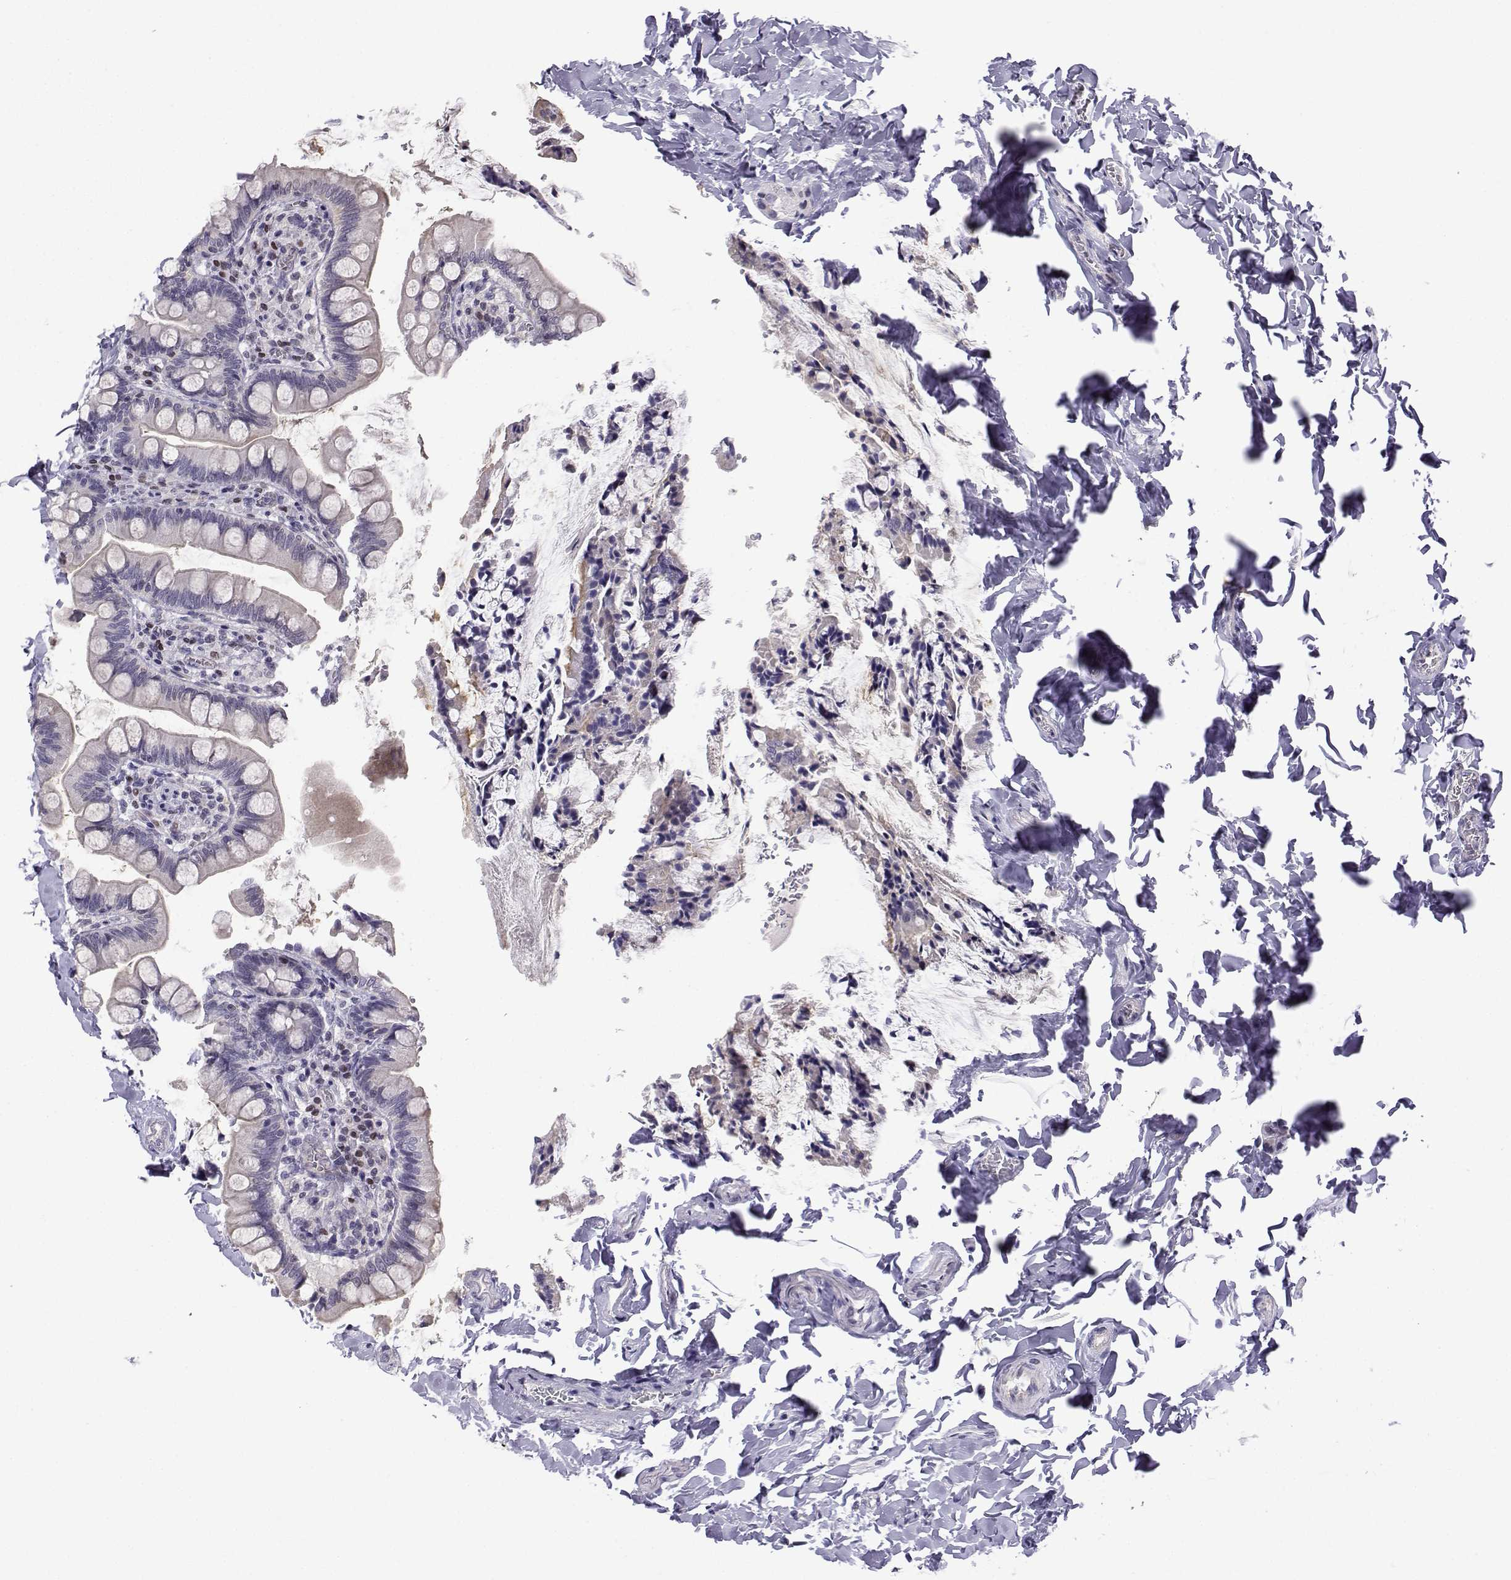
{"staining": {"intensity": "weak", "quantity": "<25%", "location": "nuclear"}, "tissue": "small intestine", "cell_type": "Glandular cells", "image_type": "normal", "snomed": [{"axis": "morphology", "description": "Normal tissue, NOS"}, {"axis": "topography", "description": "Small intestine"}], "caption": "IHC of normal small intestine reveals no staining in glandular cells.", "gene": "INCENP", "patient": {"sex": "female", "age": 56}}